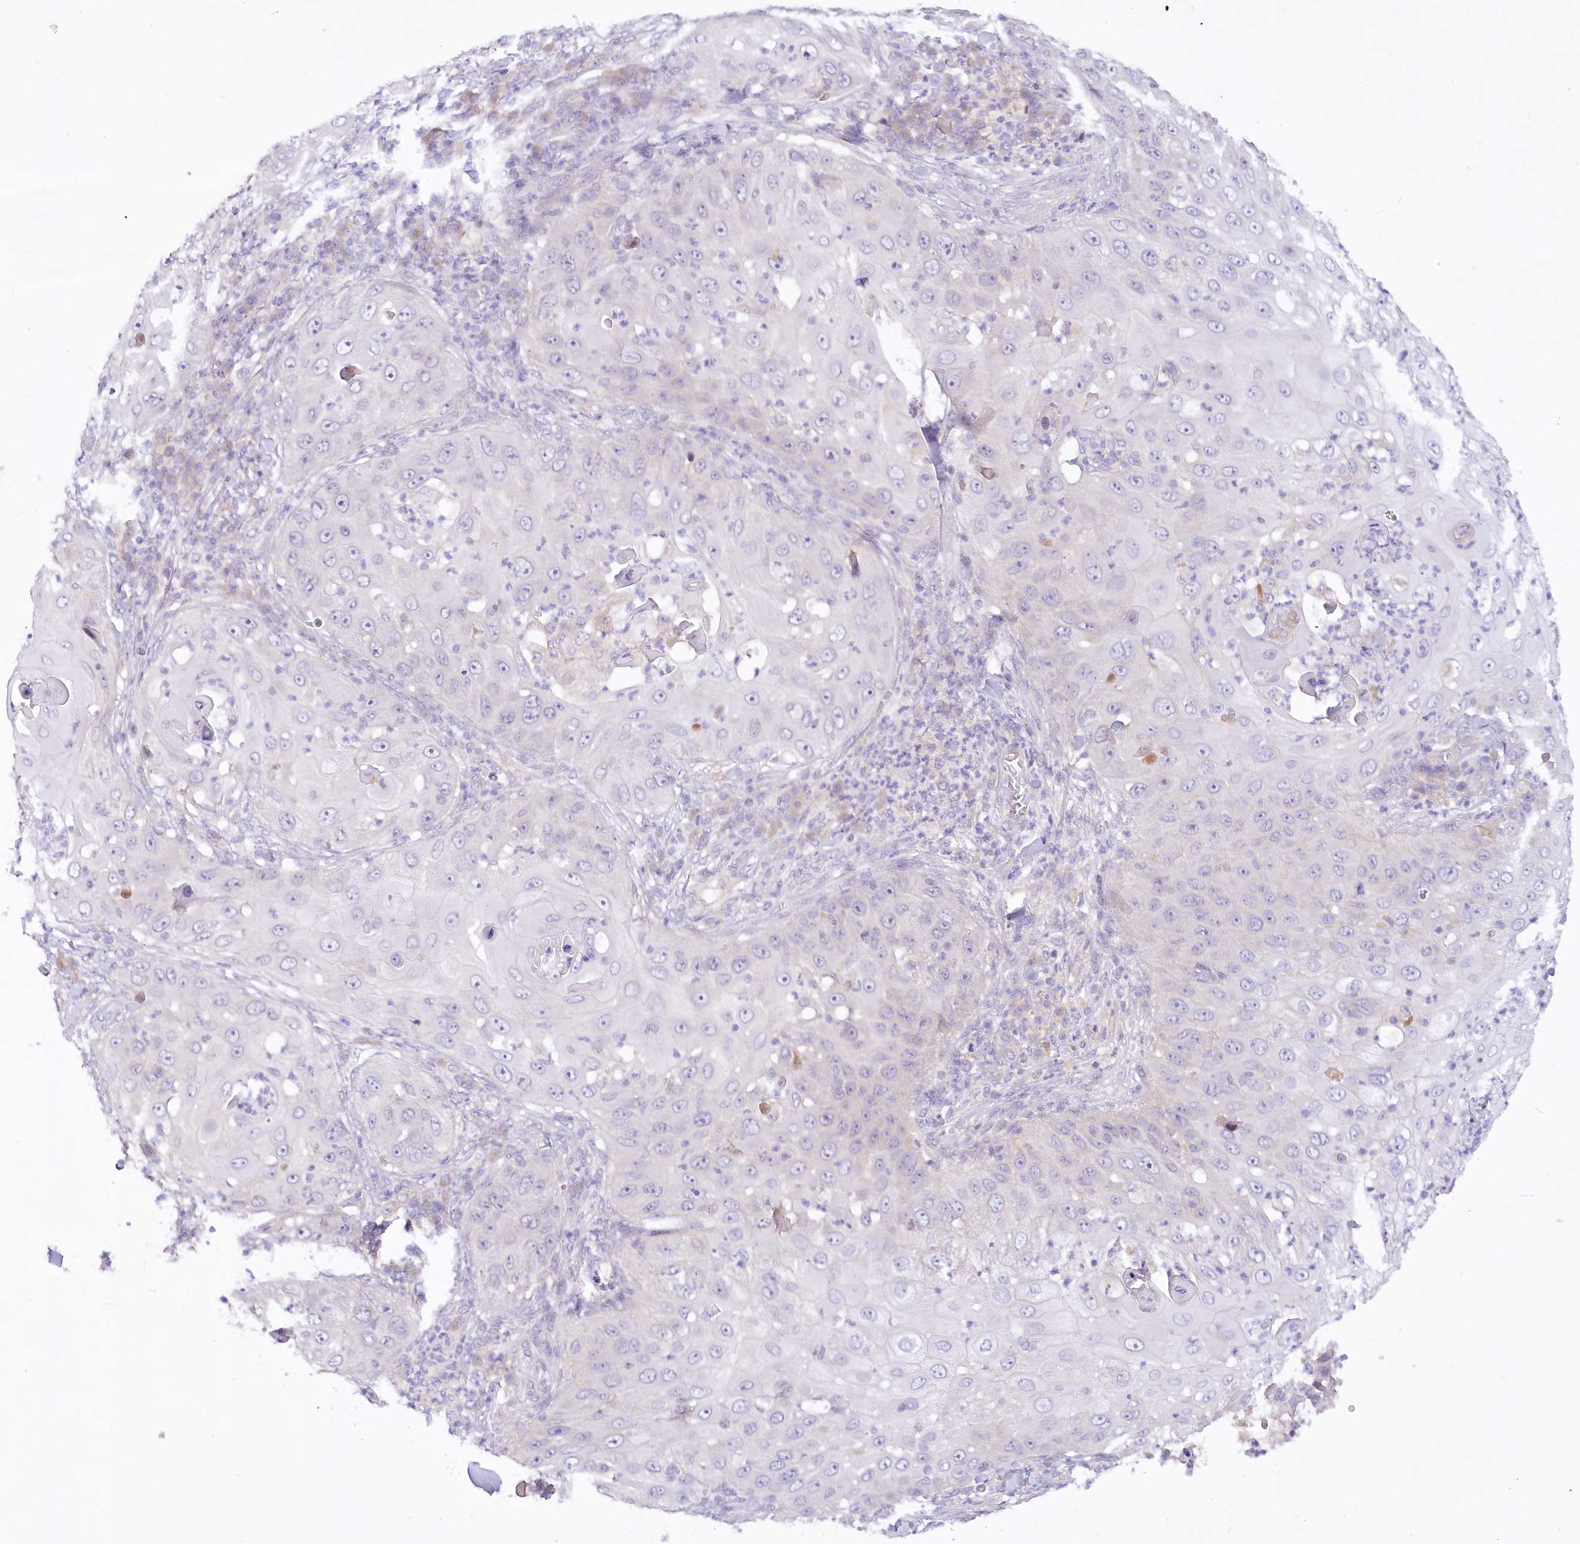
{"staining": {"intensity": "negative", "quantity": "none", "location": "none"}, "tissue": "skin cancer", "cell_type": "Tumor cells", "image_type": "cancer", "snomed": [{"axis": "morphology", "description": "Squamous cell carcinoma, NOS"}, {"axis": "topography", "description": "Skin"}], "caption": "Protein analysis of skin cancer shows no significant staining in tumor cells.", "gene": "EFHC2", "patient": {"sex": "female", "age": 44}}